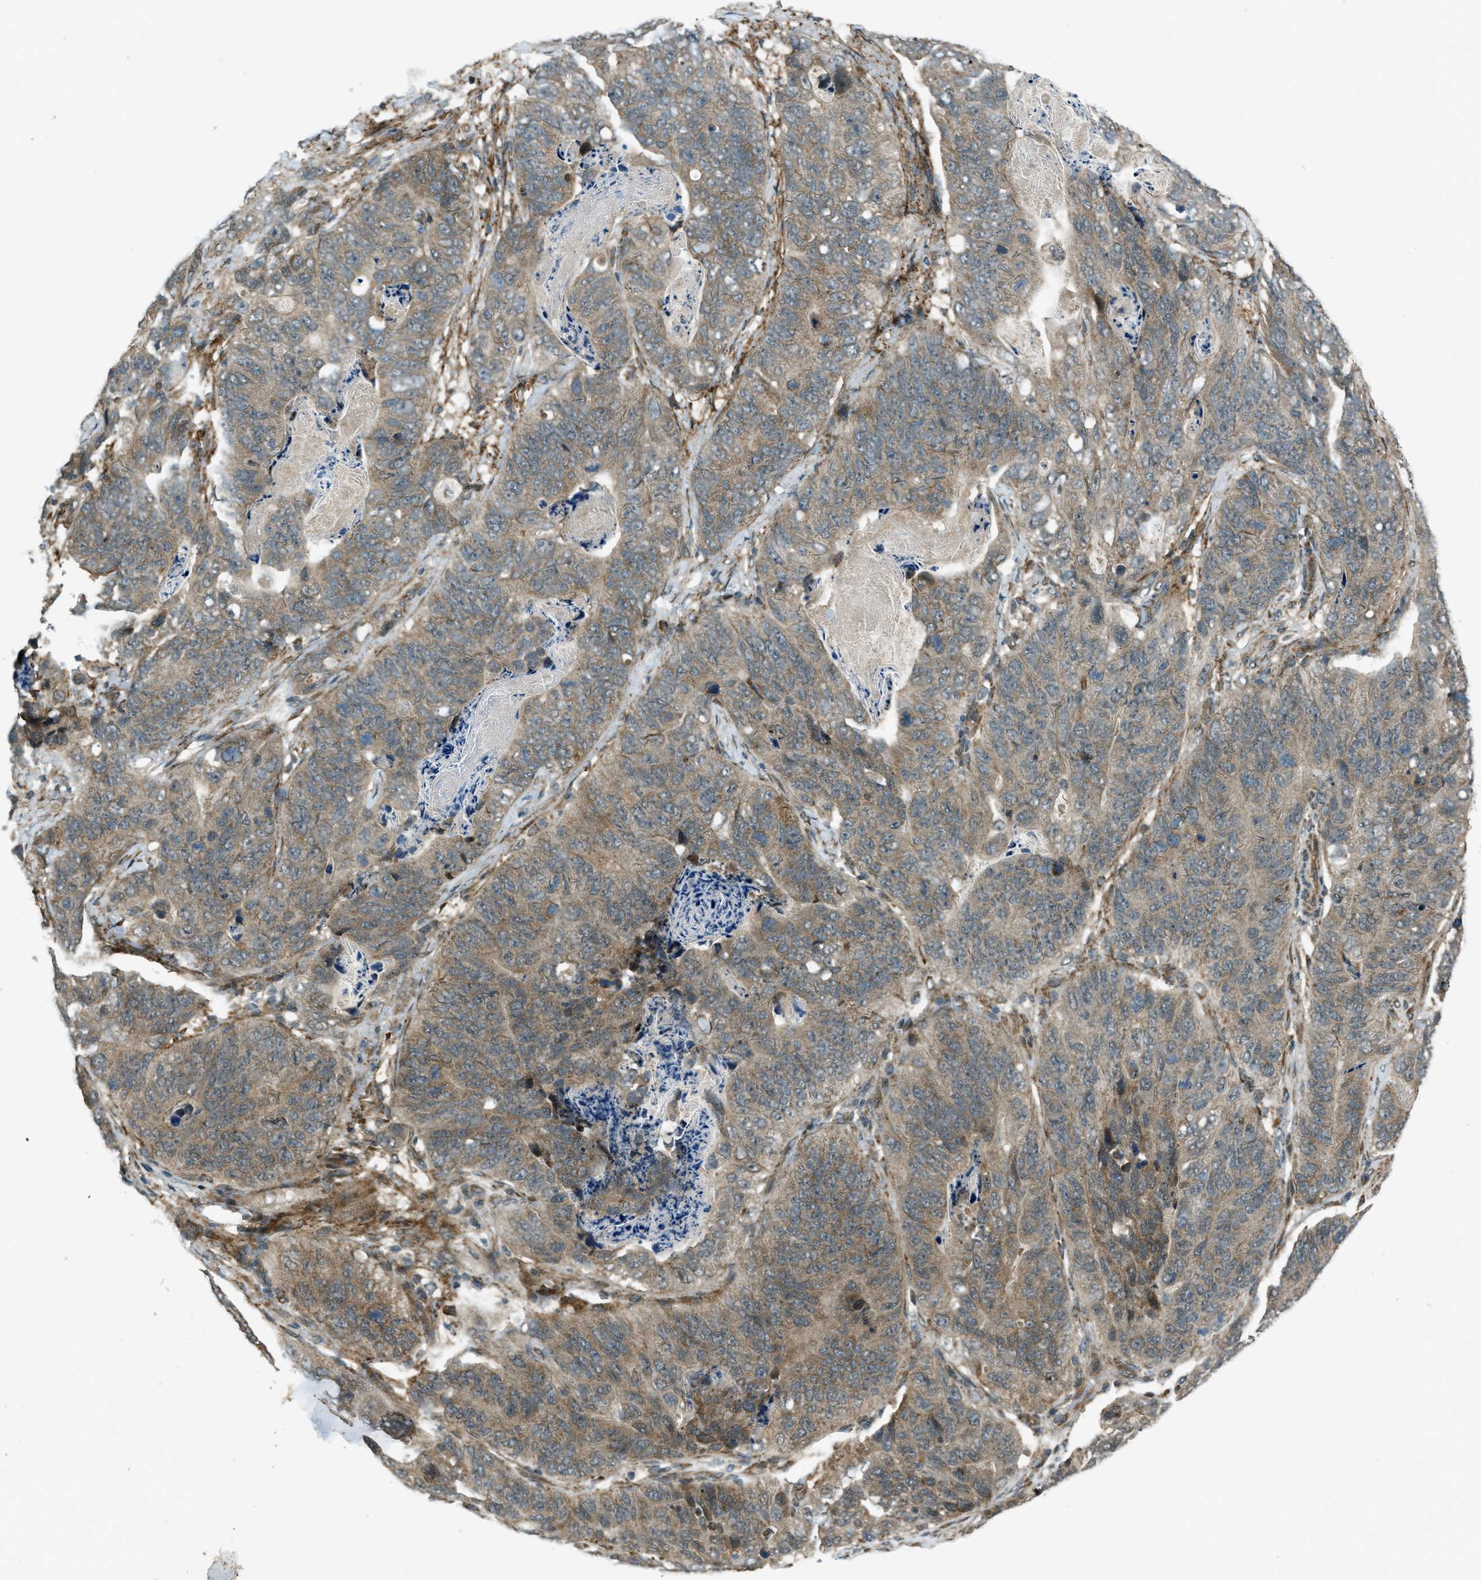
{"staining": {"intensity": "weak", "quantity": ">75%", "location": "cytoplasmic/membranous"}, "tissue": "stomach cancer", "cell_type": "Tumor cells", "image_type": "cancer", "snomed": [{"axis": "morphology", "description": "Adenocarcinoma, NOS"}, {"axis": "topography", "description": "Stomach"}], "caption": "The image displays immunohistochemical staining of stomach cancer. There is weak cytoplasmic/membranous expression is identified in about >75% of tumor cells. (IHC, brightfield microscopy, high magnification).", "gene": "EIF2AK3", "patient": {"sex": "female", "age": 89}}